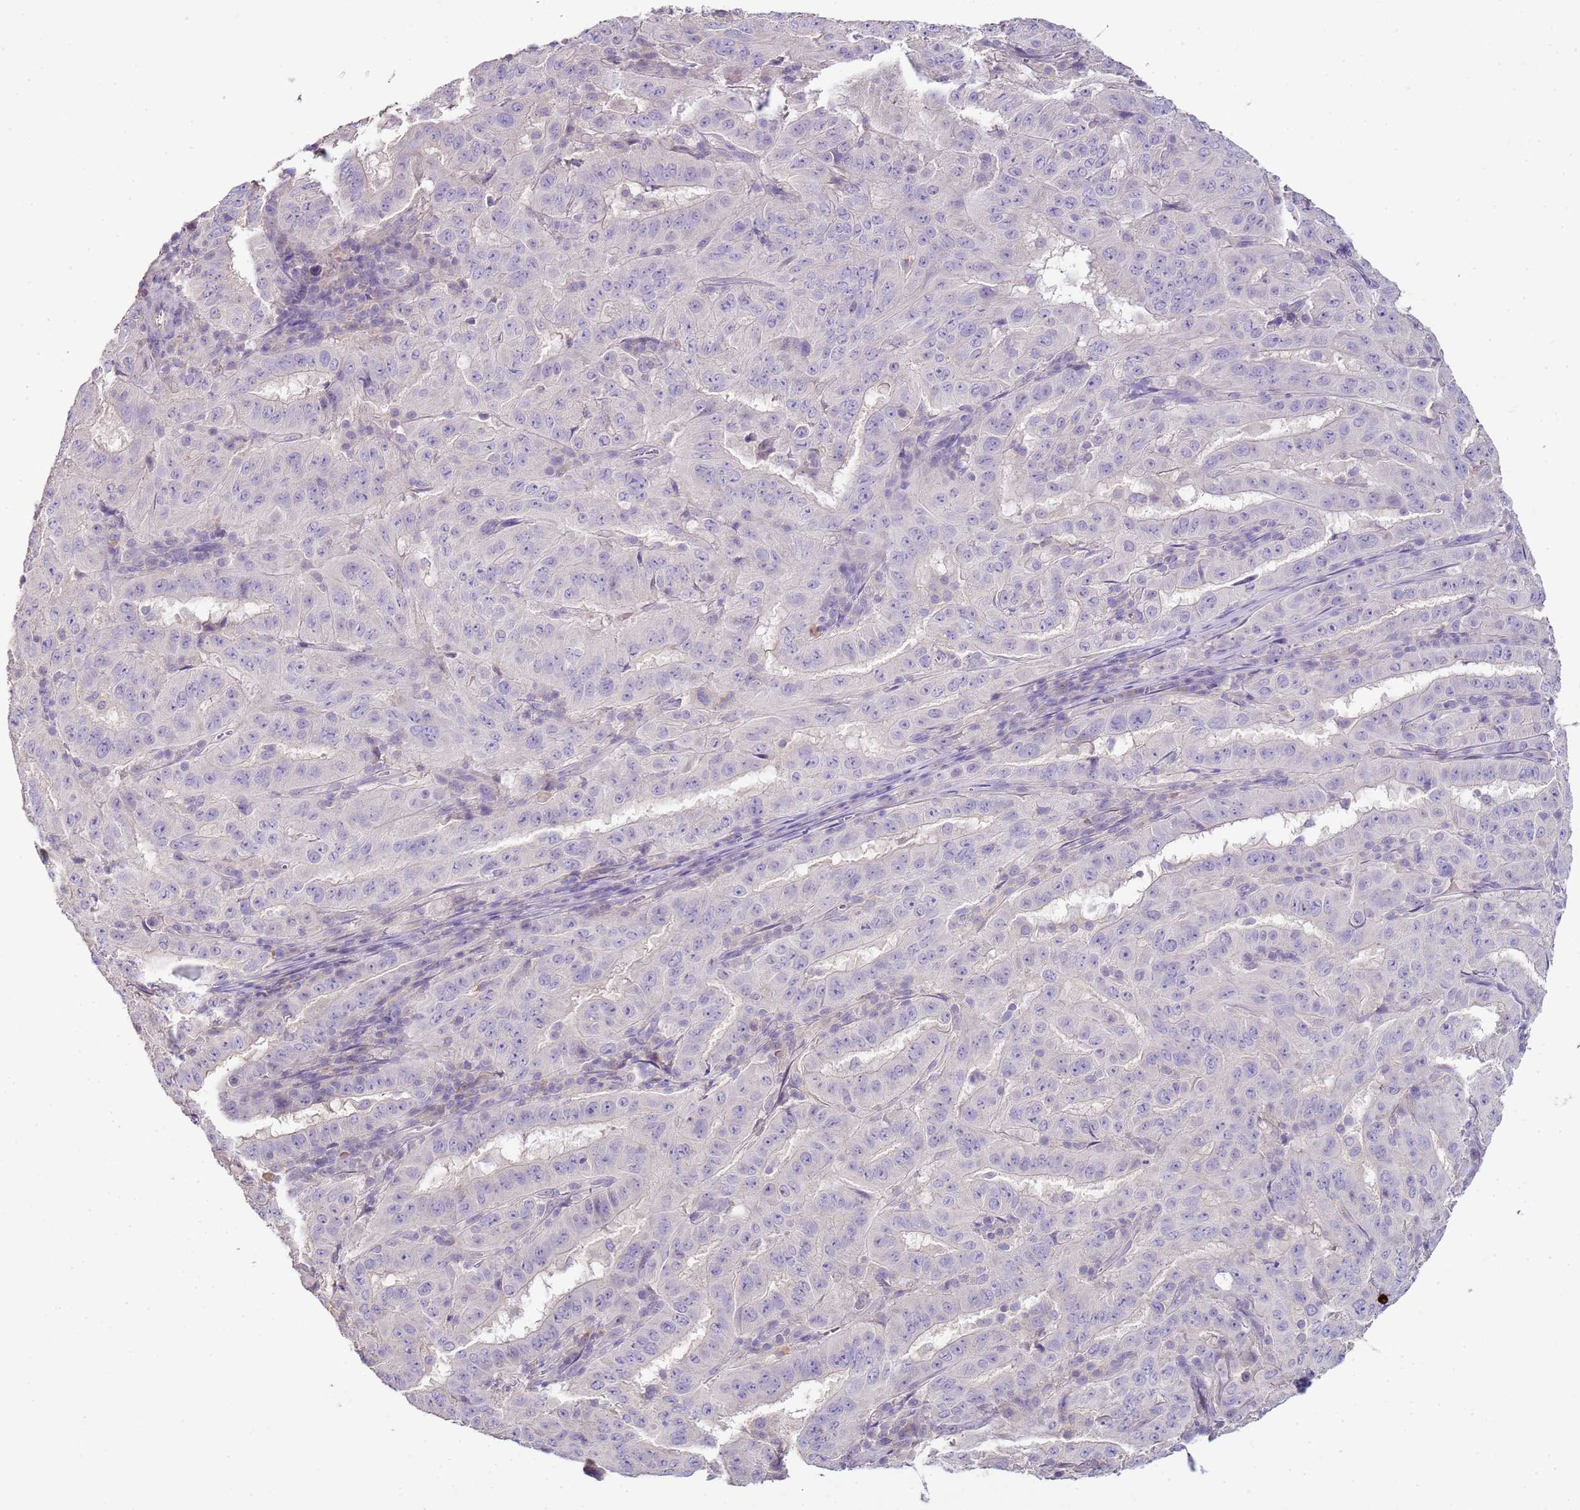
{"staining": {"intensity": "negative", "quantity": "none", "location": "none"}, "tissue": "pancreatic cancer", "cell_type": "Tumor cells", "image_type": "cancer", "snomed": [{"axis": "morphology", "description": "Adenocarcinoma, NOS"}, {"axis": "topography", "description": "Pancreas"}], "caption": "There is no significant expression in tumor cells of pancreatic cancer.", "gene": "IL2RG", "patient": {"sex": "male", "age": 63}}